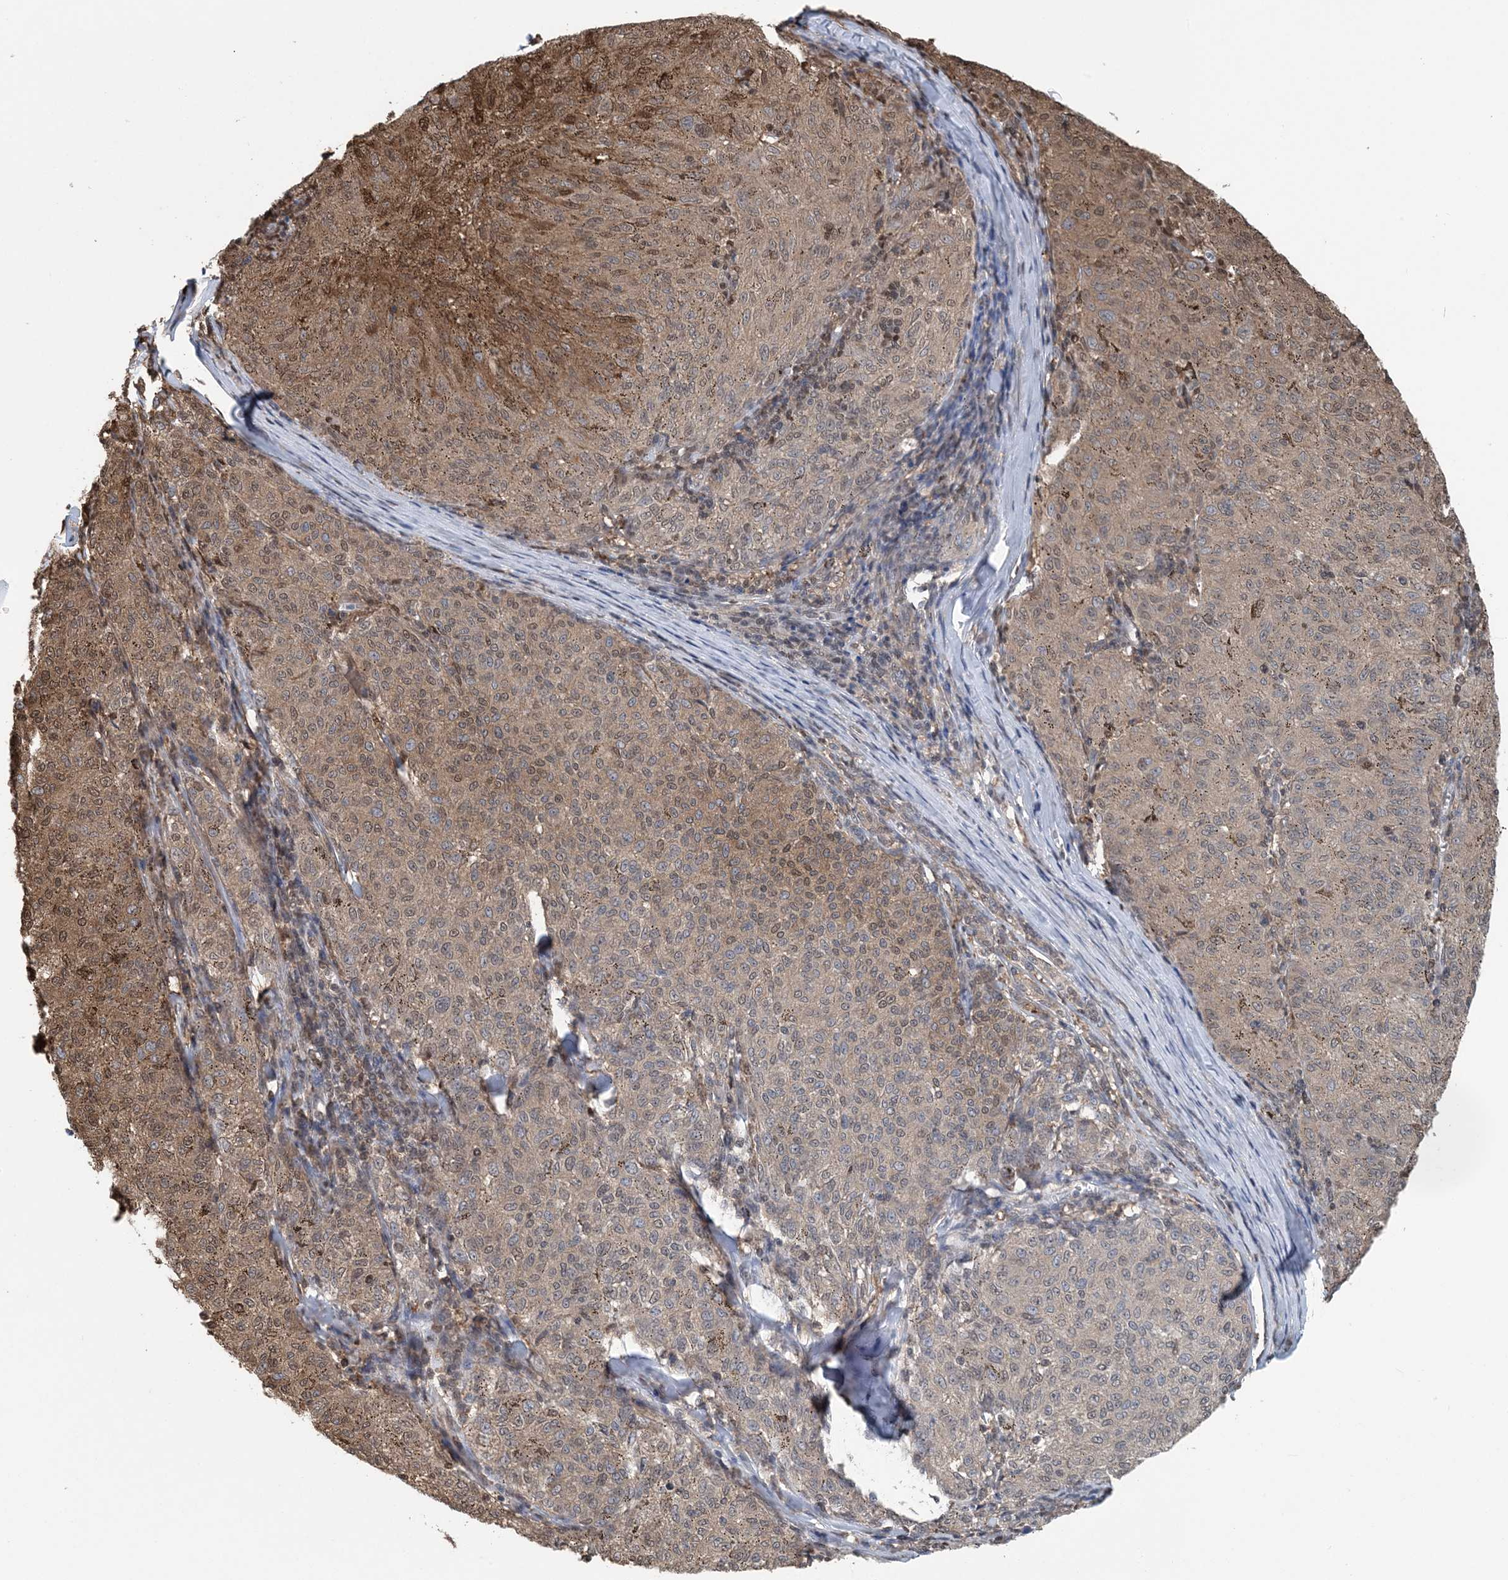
{"staining": {"intensity": "weak", "quantity": "25%-75%", "location": "cytoplasmic/membranous,nuclear"}, "tissue": "melanoma", "cell_type": "Tumor cells", "image_type": "cancer", "snomed": [{"axis": "morphology", "description": "Malignant melanoma, NOS"}, {"axis": "topography", "description": "Skin"}], "caption": "Protein expression analysis of malignant melanoma displays weak cytoplasmic/membranous and nuclear positivity in about 25%-75% of tumor cells.", "gene": "HIKESHI", "patient": {"sex": "female", "age": 72}}